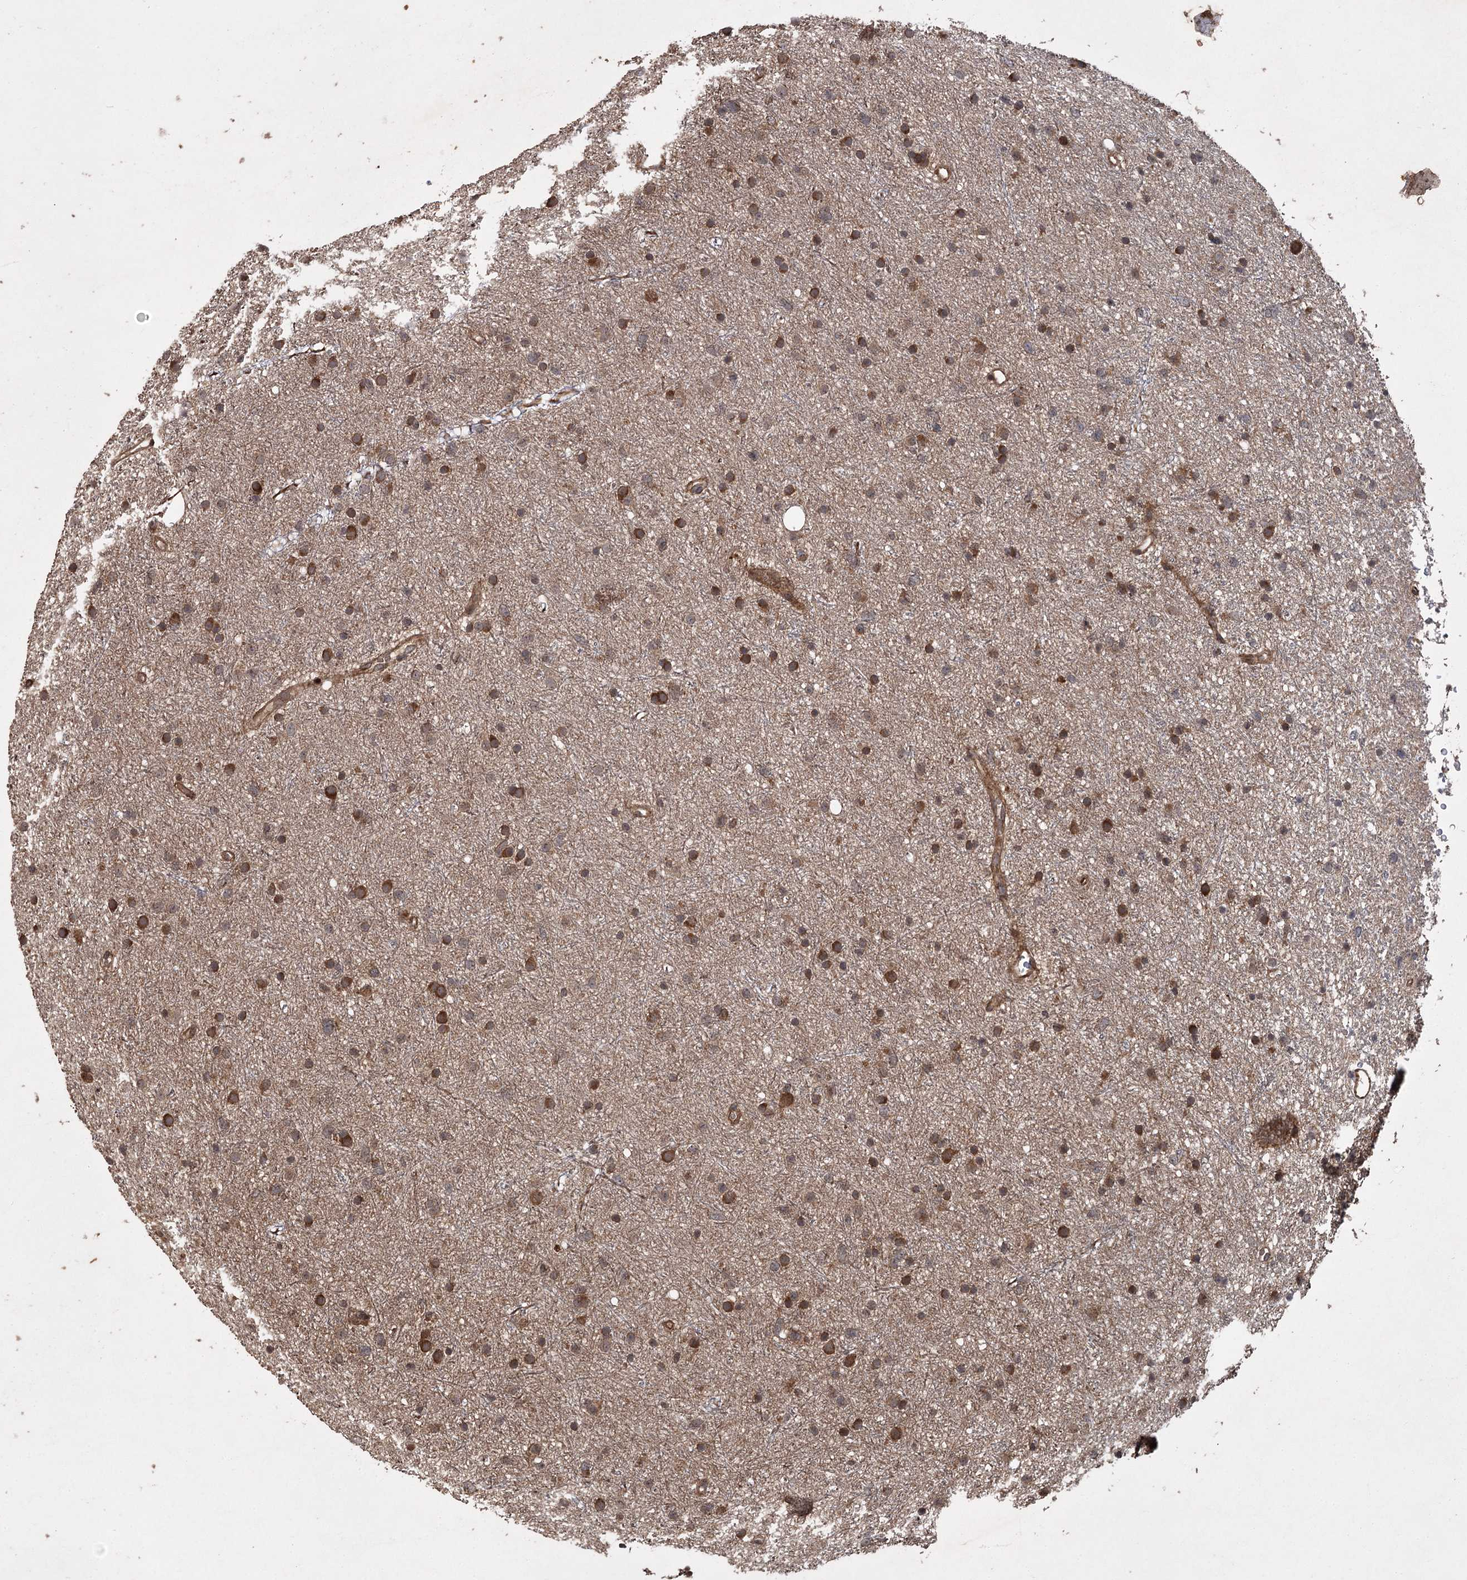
{"staining": {"intensity": "moderate", "quantity": ">75%", "location": "cytoplasmic/membranous"}, "tissue": "glioma", "cell_type": "Tumor cells", "image_type": "cancer", "snomed": [{"axis": "morphology", "description": "Glioma, malignant, Low grade"}, {"axis": "topography", "description": "Cerebral cortex"}], "caption": "Human glioma stained for a protein (brown) exhibits moderate cytoplasmic/membranous positive staining in approximately >75% of tumor cells.", "gene": "RPAP3", "patient": {"sex": "female", "age": 39}}